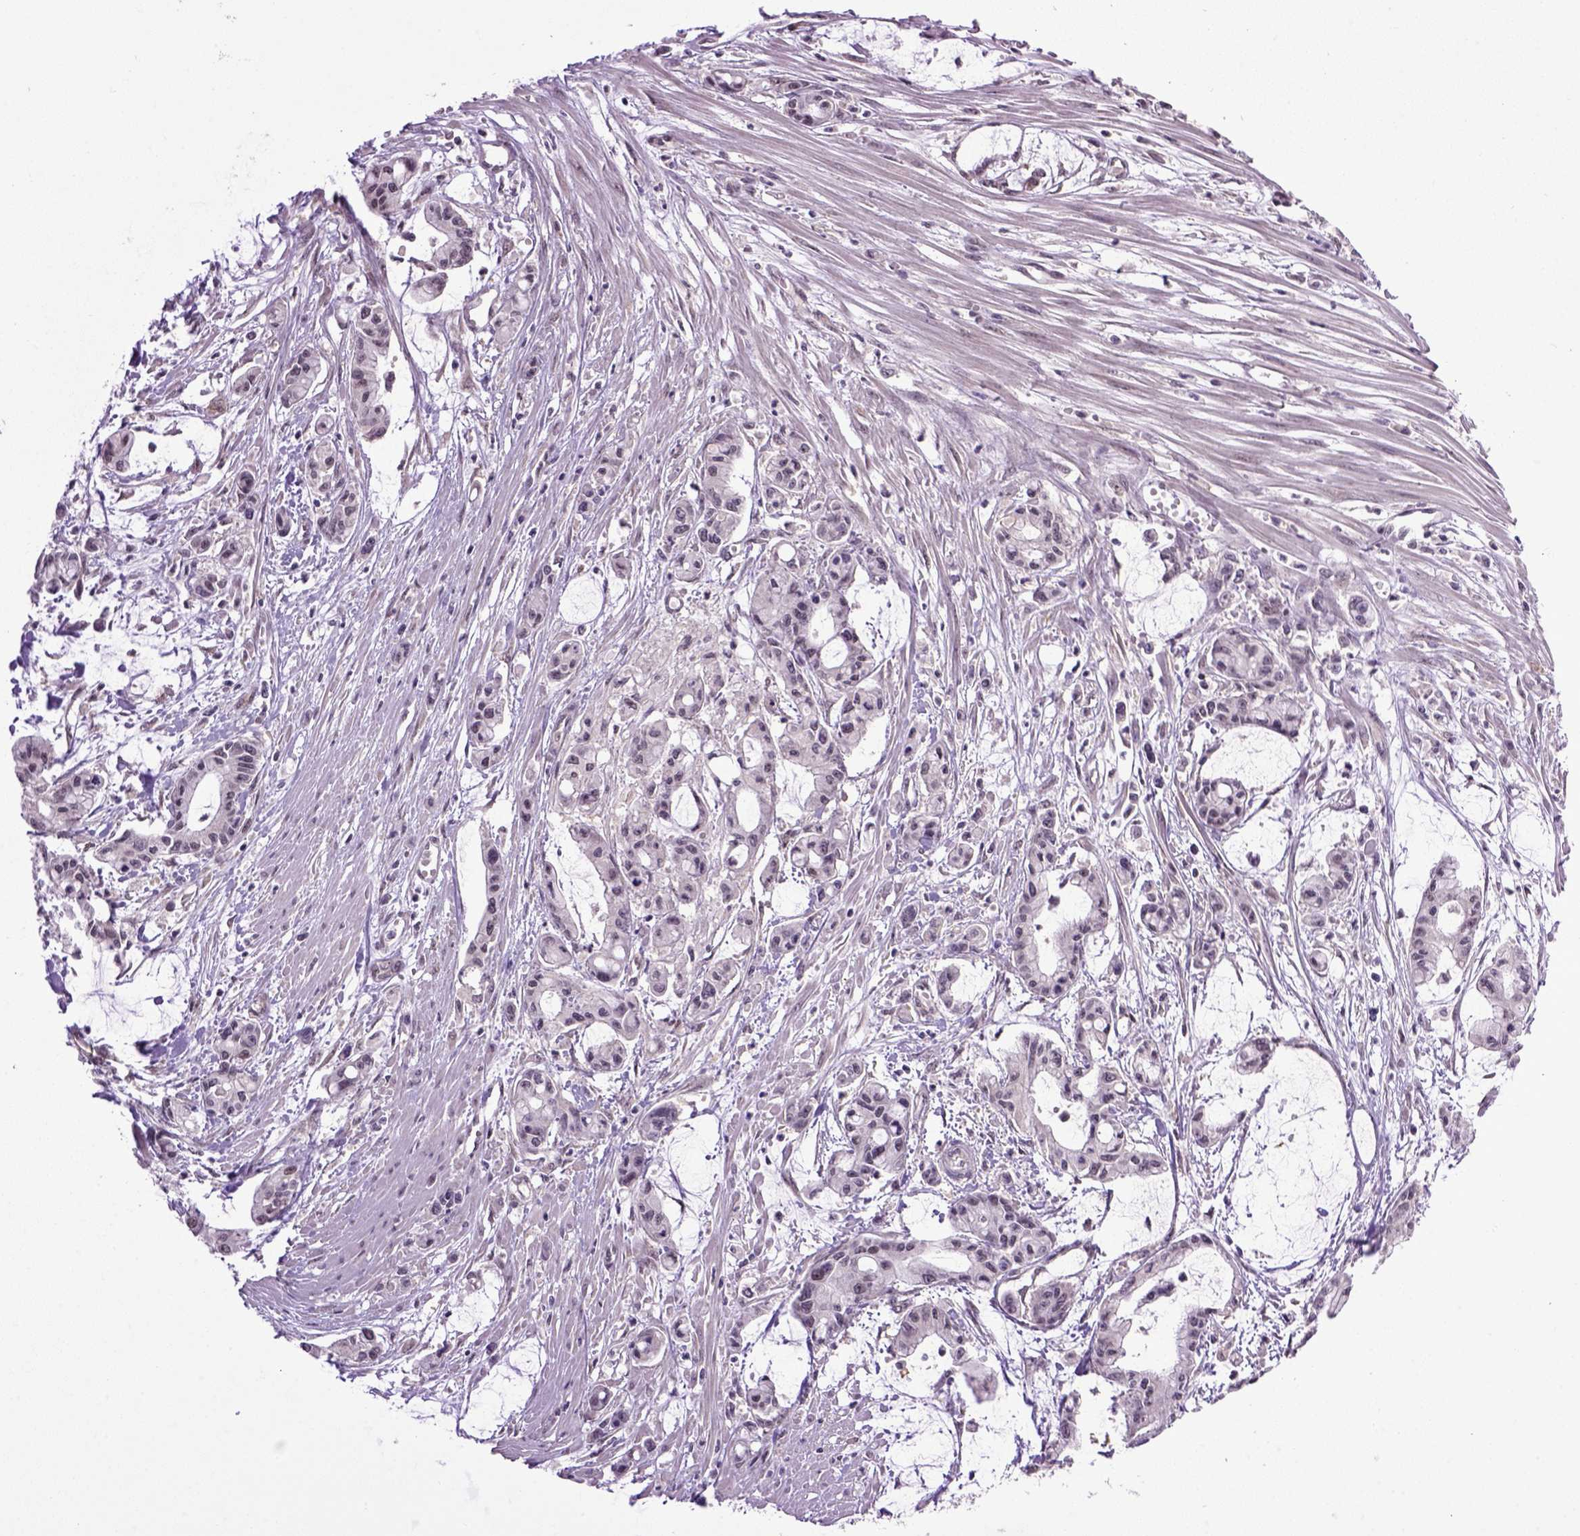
{"staining": {"intensity": "negative", "quantity": "none", "location": "none"}, "tissue": "pancreatic cancer", "cell_type": "Tumor cells", "image_type": "cancer", "snomed": [{"axis": "morphology", "description": "Adenocarcinoma, NOS"}, {"axis": "topography", "description": "Pancreas"}], "caption": "Immunohistochemistry (IHC) of human pancreatic cancer (adenocarcinoma) reveals no staining in tumor cells. (Brightfield microscopy of DAB (3,3'-diaminobenzidine) immunohistochemistry (IHC) at high magnification).", "gene": "RAB43", "patient": {"sex": "male", "age": 48}}